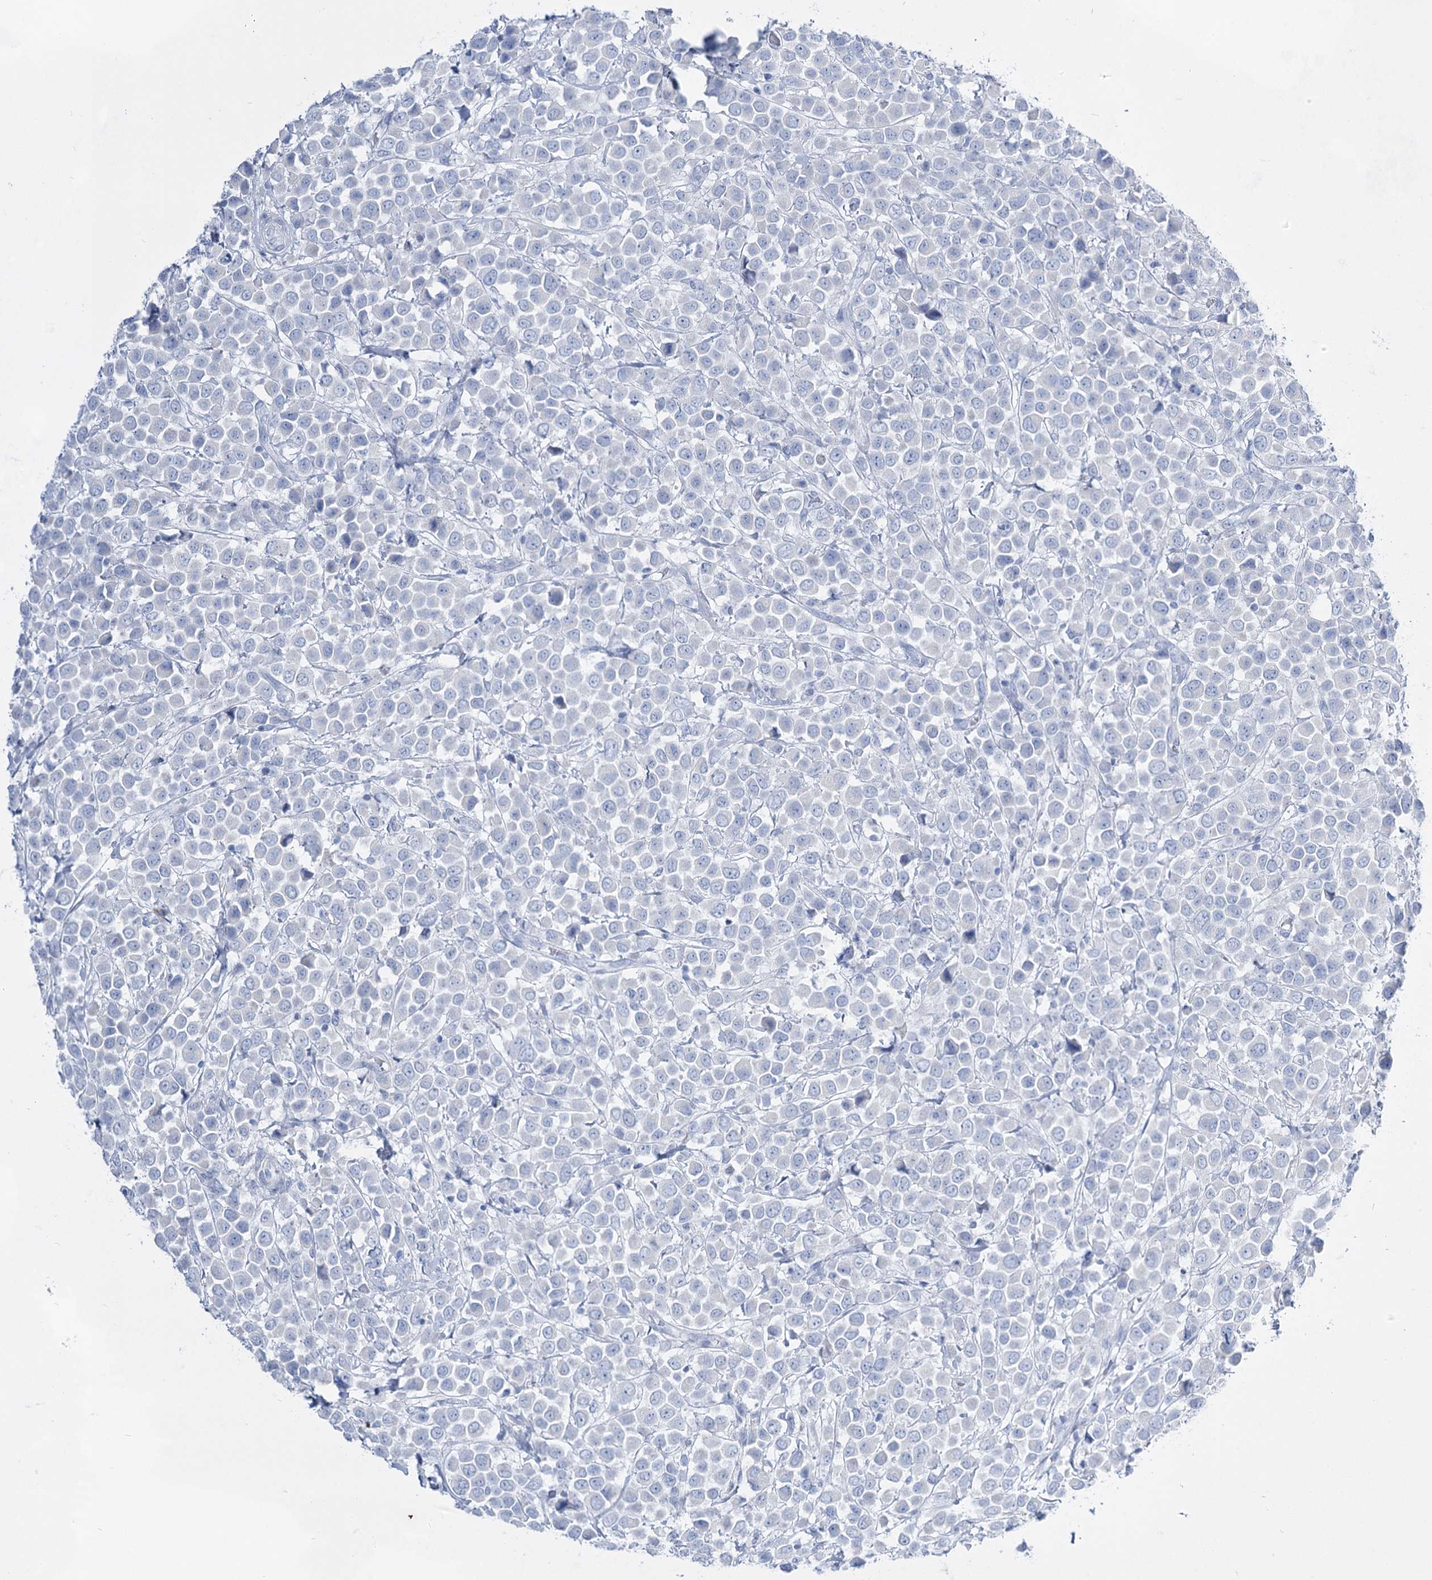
{"staining": {"intensity": "negative", "quantity": "none", "location": "none"}, "tissue": "breast cancer", "cell_type": "Tumor cells", "image_type": "cancer", "snomed": [{"axis": "morphology", "description": "Duct carcinoma"}, {"axis": "topography", "description": "Breast"}], "caption": "Immunohistochemical staining of human breast infiltrating ductal carcinoma exhibits no significant staining in tumor cells.", "gene": "ACRV1", "patient": {"sex": "female", "age": 61}}